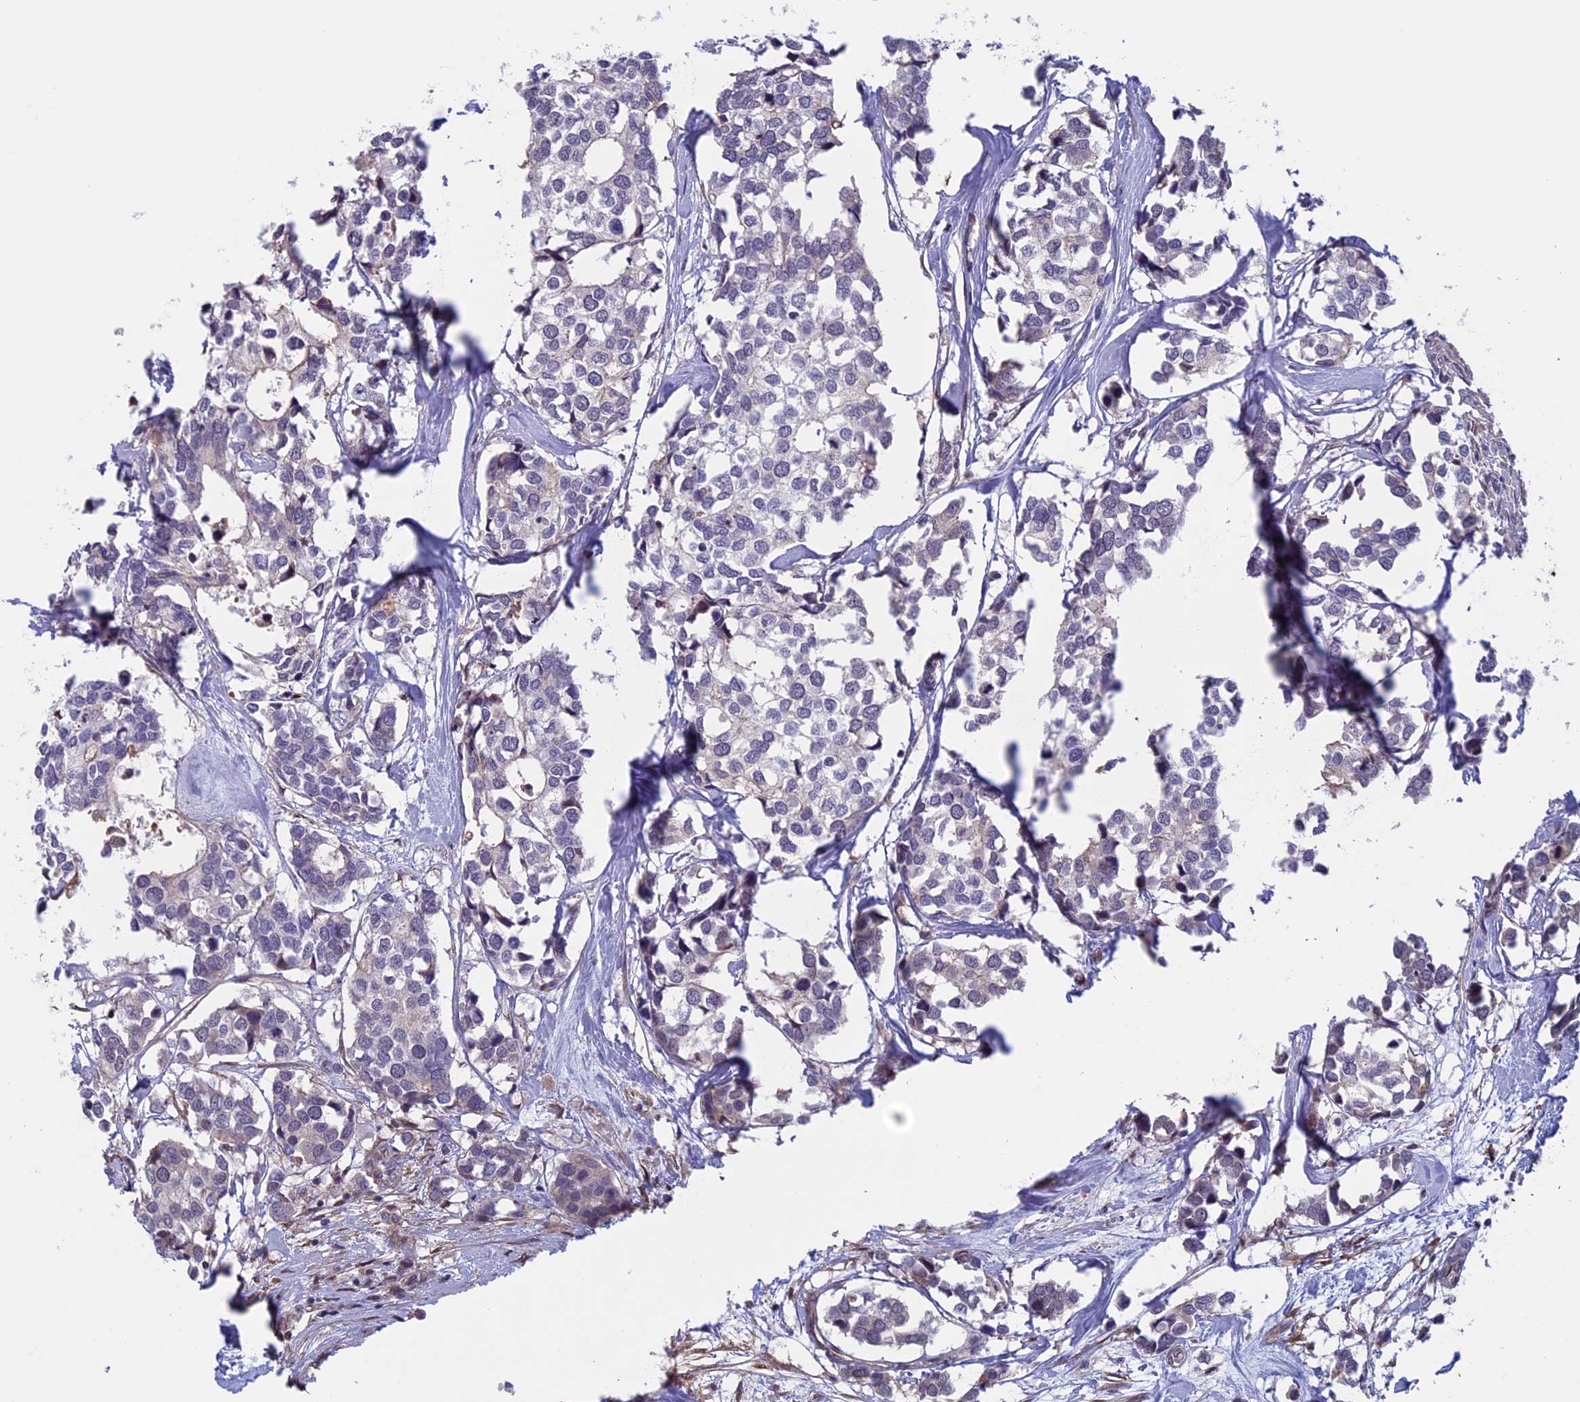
{"staining": {"intensity": "negative", "quantity": "none", "location": "none"}, "tissue": "breast cancer", "cell_type": "Tumor cells", "image_type": "cancer", "snomed": [{"axis": "morphology", "description": "Duct carcinoma"}, {"axis": "topography", "description": "Breast"}], "caption": "This is an IHC image of human breast cancer. There is no expression in tumor cells.", "gene": "SLC1A6", "patient": {"sex": "female", "age": 83}}